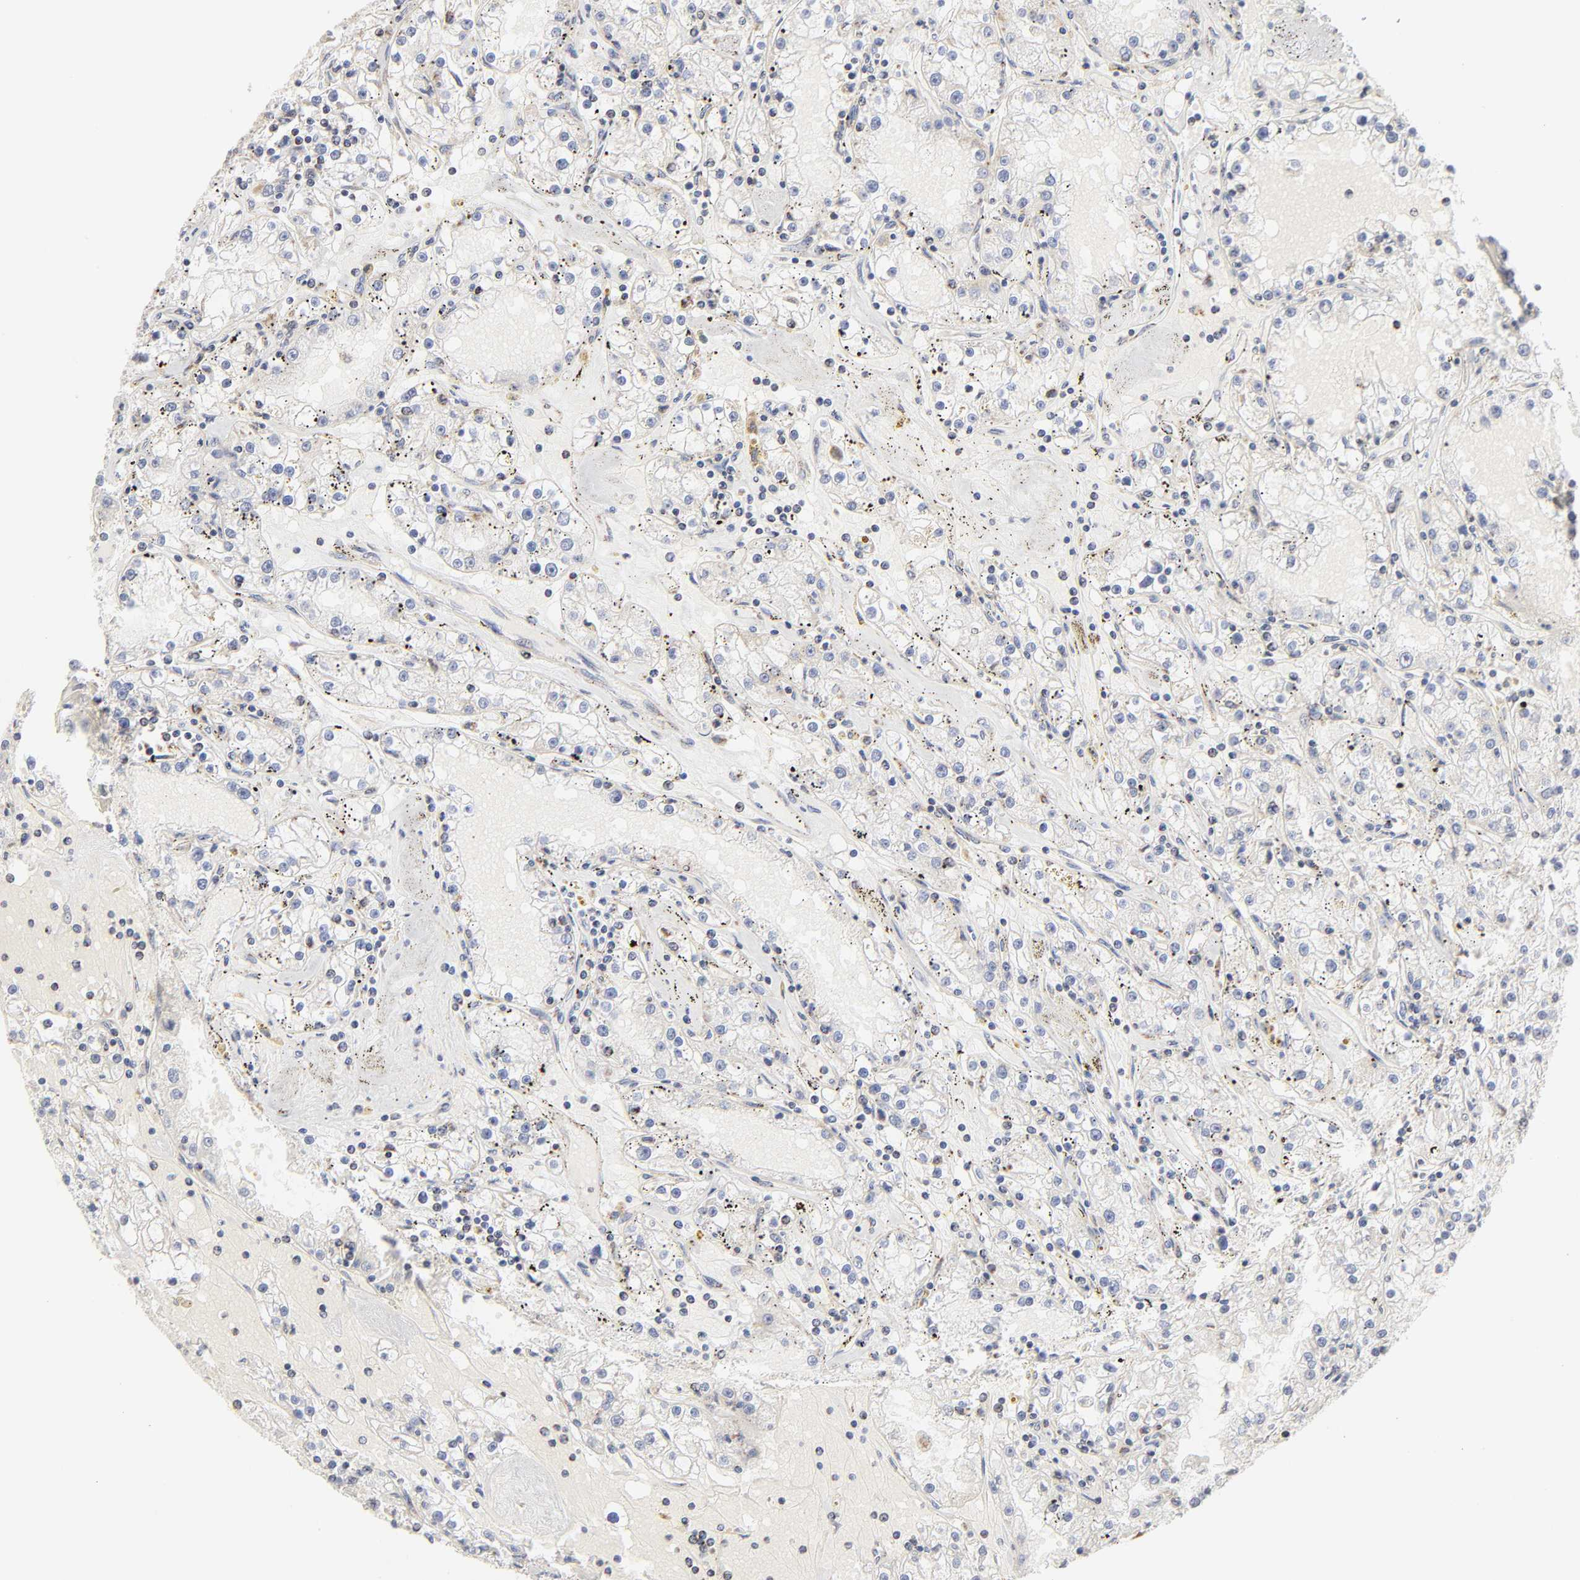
{"staining": {"intensity": "weak", "quantity": "<25%", "location": "cytoplasmic/membranous"}, "tissue": "renal cancer", "cell_type": "Tumor cells", "image_type": "cancer", "snomed": [{"axis": "morphology", "description": "Adenocarcinoma, NOS"}, {"axis": "topography", "description": "Kidney"}], "caption": "Immunohistochemistry (IHC) of human renal adenocarcinoma reveals no staining in tumor cells. (Immunohistochemistry, brightfield microscopy, high magnification).", "gene": "MRPL58", "patient": {"sex": "male", "age": 56}}